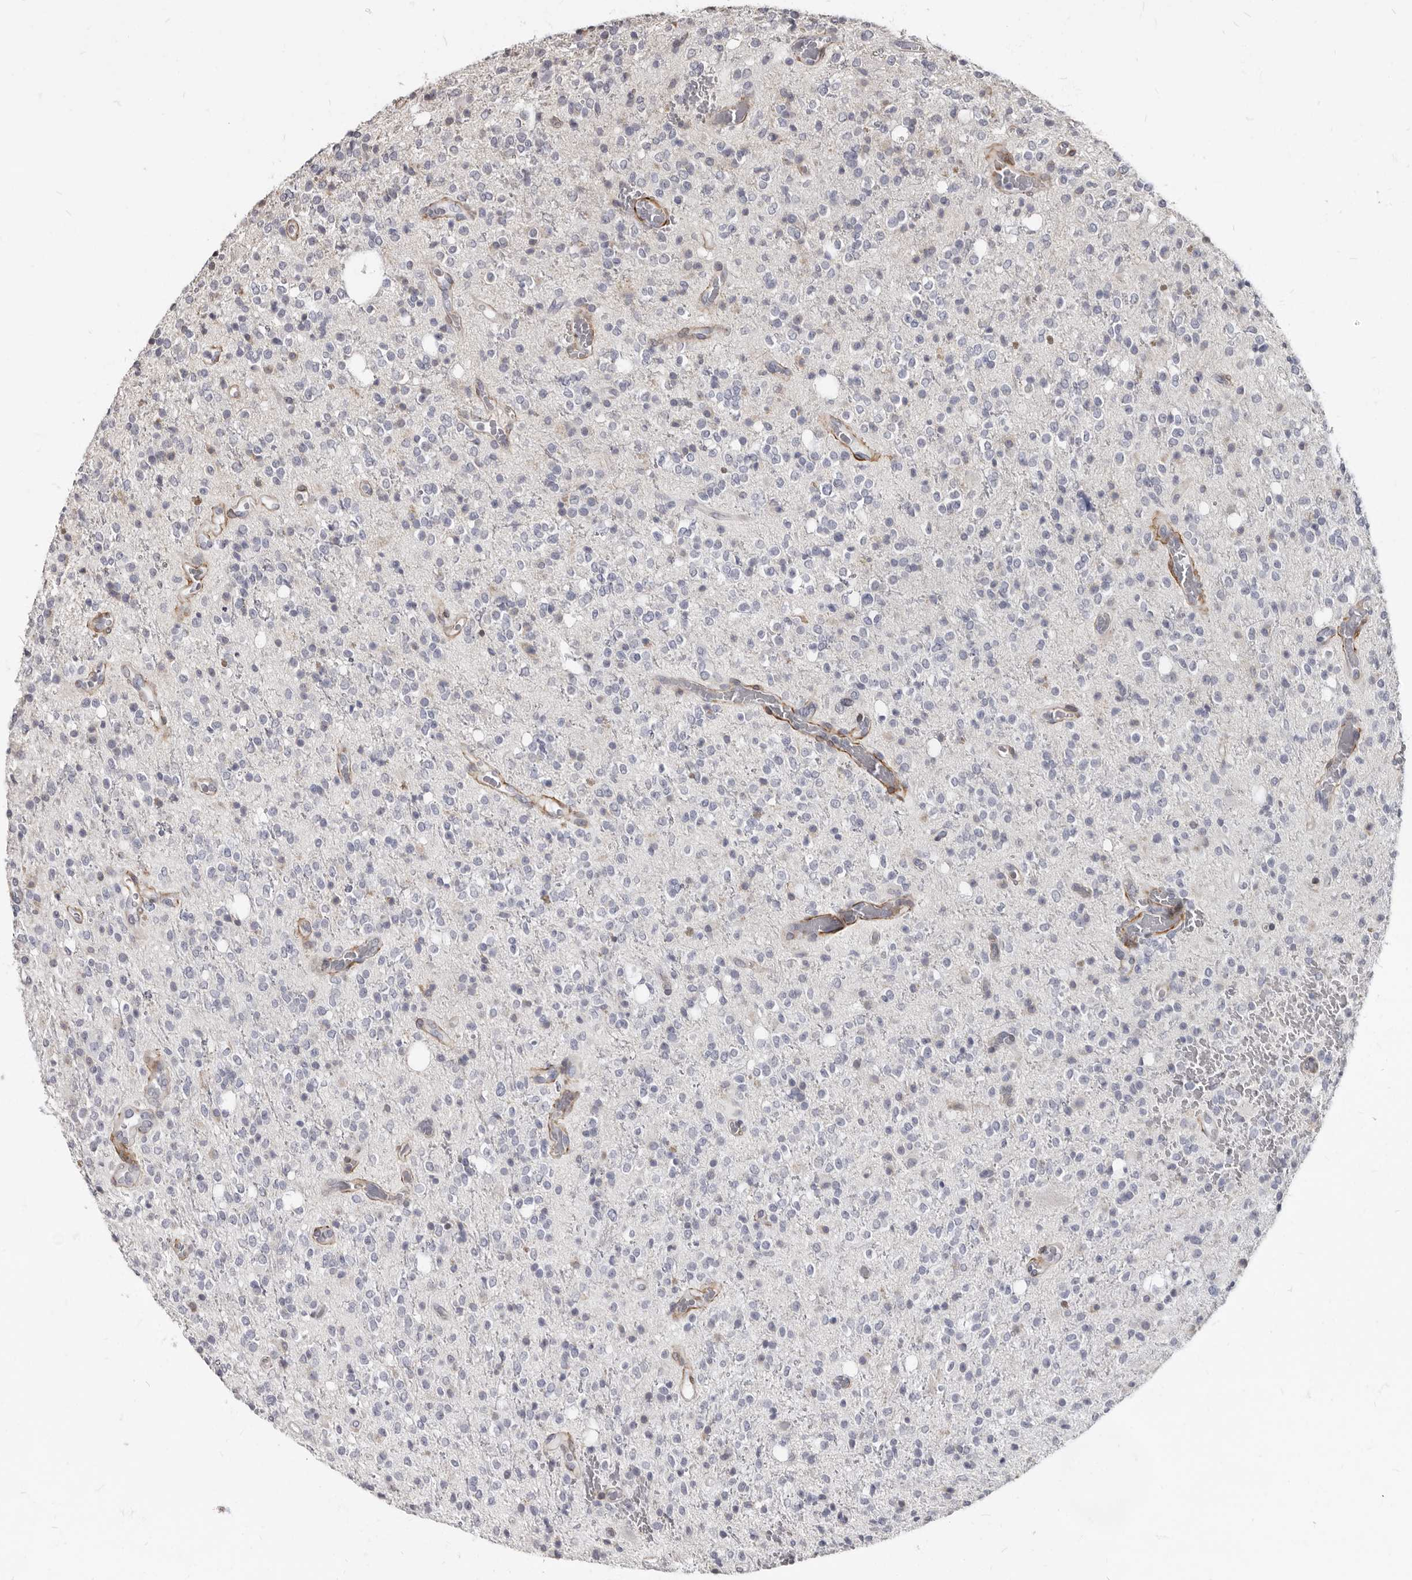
{"staining": {"intensity": "negative", "quantity": "none", "location": "none"}, "tissue": "glioma", "cell_type": "Tumor cells", "image_type": "cancer", "snomed": [{"axis": "morphology", "description": "Glioma, malignant, High grade"}, {"axis": "topography", "description": "Brain"}], "caption": "Immunohistochemistry (IHC) of human glioma exhibits no expression in tumor cells. (DAB (3,3'-diaminobenzidine) immunohistochemistry with hematoxylin counter stain).", "gene": "MRGPRF", "patient": {"sex": "male", "age": 34}}